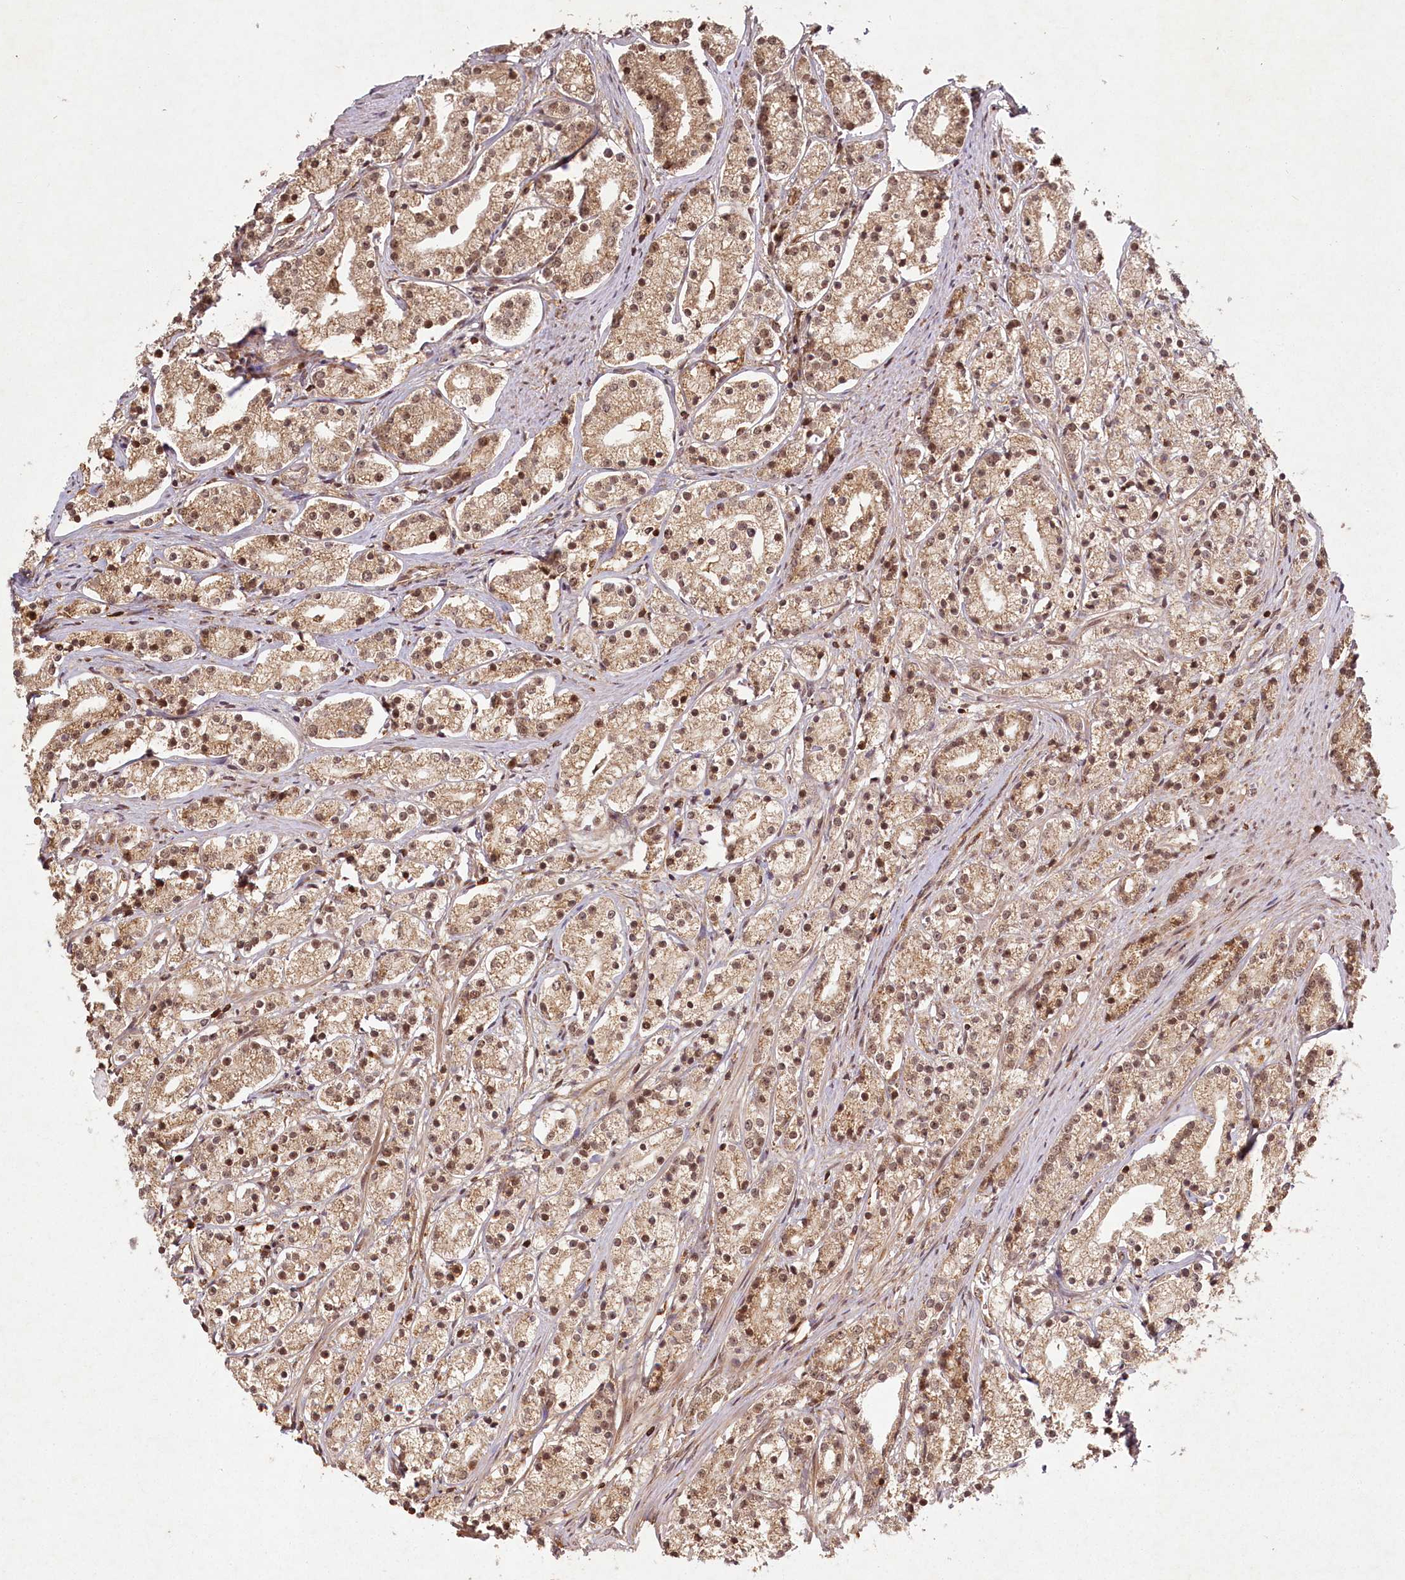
{"staining": {"intensity": "weak", "quantity": ">75%", "location": "cytoplasmic/membranous,nuclear"}, "tissue": "prostate cancer", "cell_type": "Tumor cells", "image_type": "cancer", "snomed": [{"axis": "morphology", "description": "Adenocarcinoma, High grade"}, {"axis": "topography", "description": "Prostate"}], "caption": "Prostate high-grade adenocarcinoma stained with a protein marker exhibits weak staining in tumor cells.", "gene": "MICU1", "patient": {"sex": "male", "age": 69}}